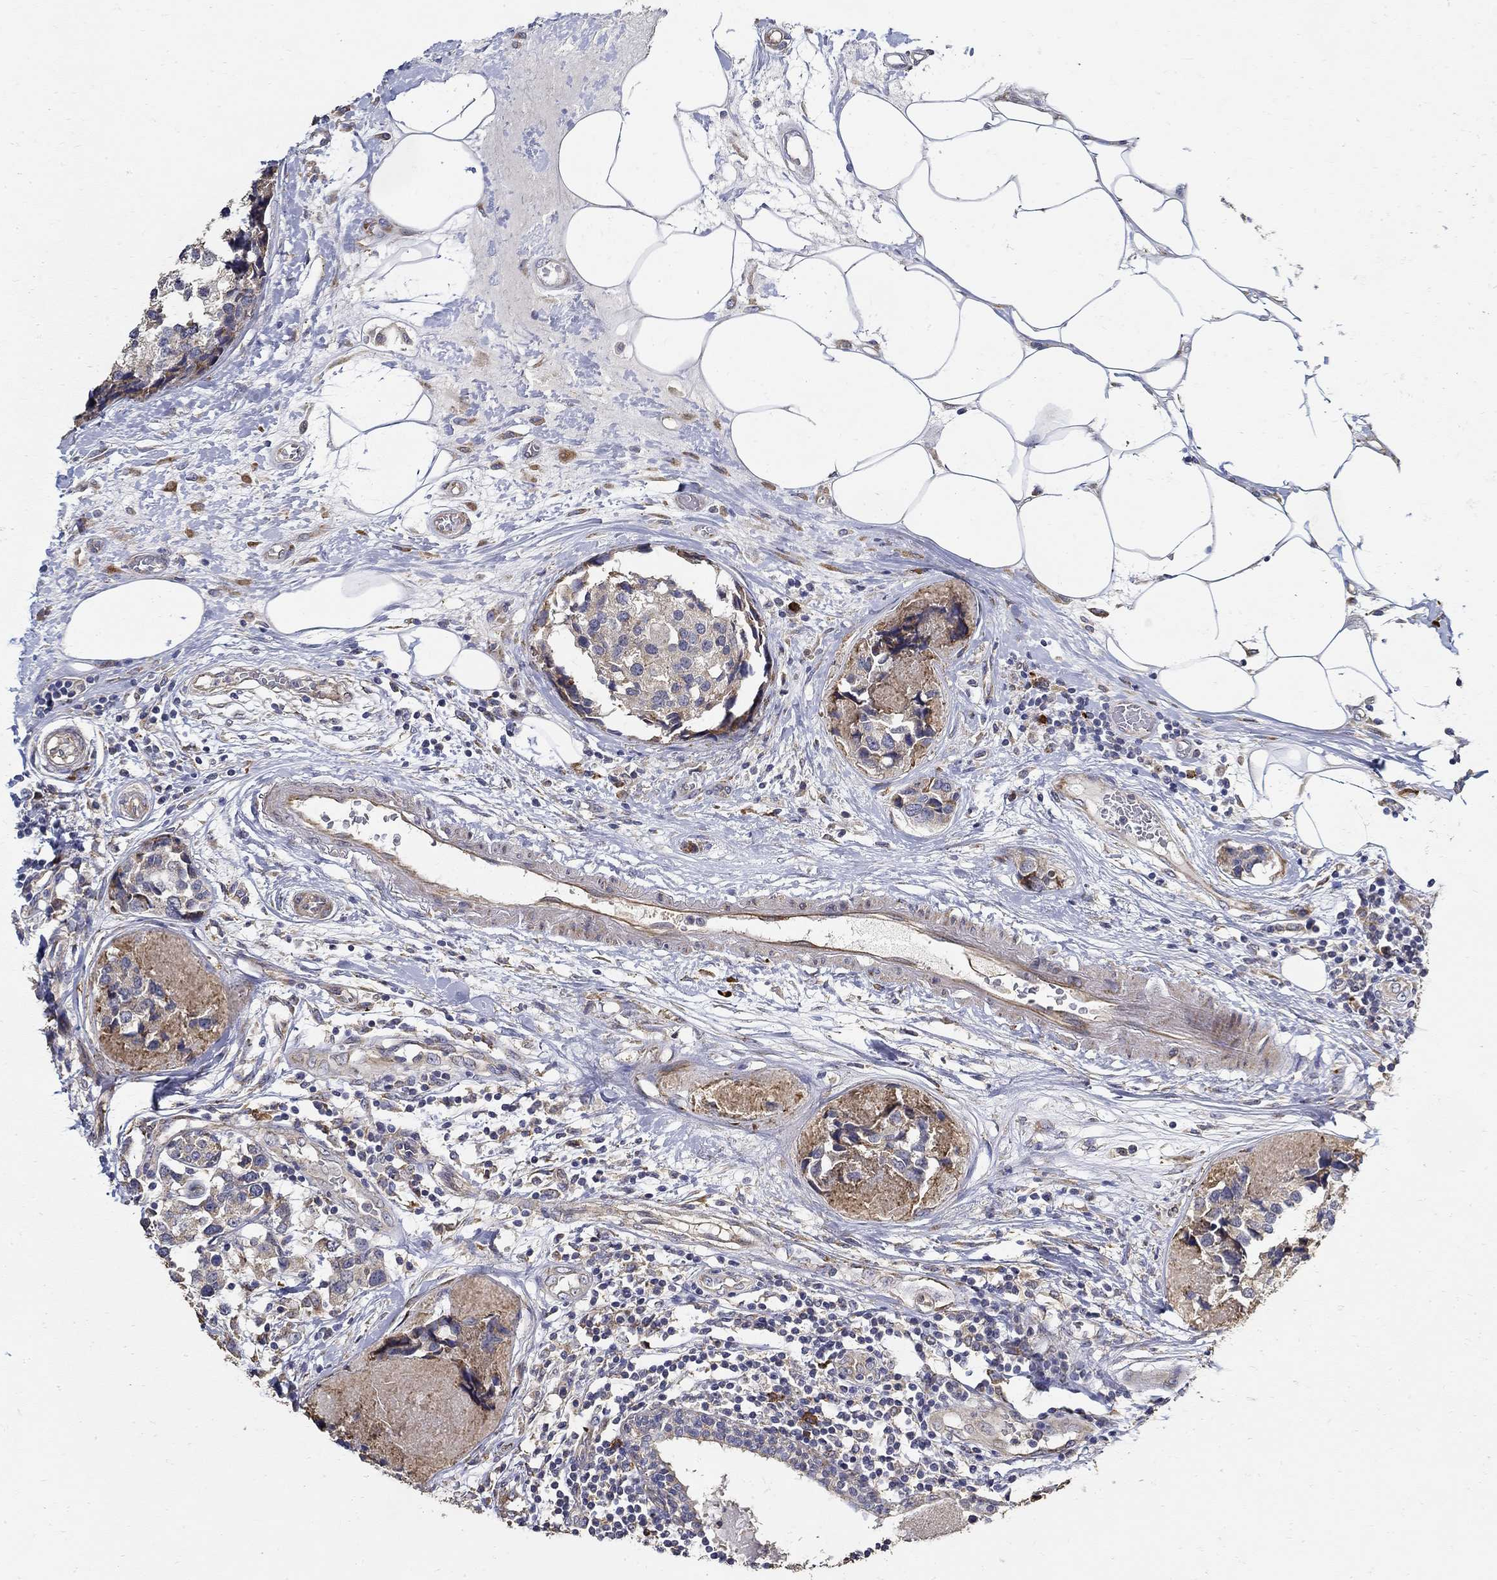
{"staining": {"intensity": "negative", "quantity": "none", "location": "none"}, "tissue": "breast cancer", "cell_type": "Tumor cells", "image_type": "cancer", "snomed": [{"axis": "morphology", "description": "Lobular carcinoma"}, {"axis": "topography", "description": "Breast"}], "caption": "The immunohistochemistry image has no significant expression in tumor cells of breast lobular carcinoma tissue. (DAB immunohistochemistry (IHC) visualized using brightfield microscopy, high magnification).", "gene": "EMILIN3", "patient": {"sex": "female", "age": 59}}